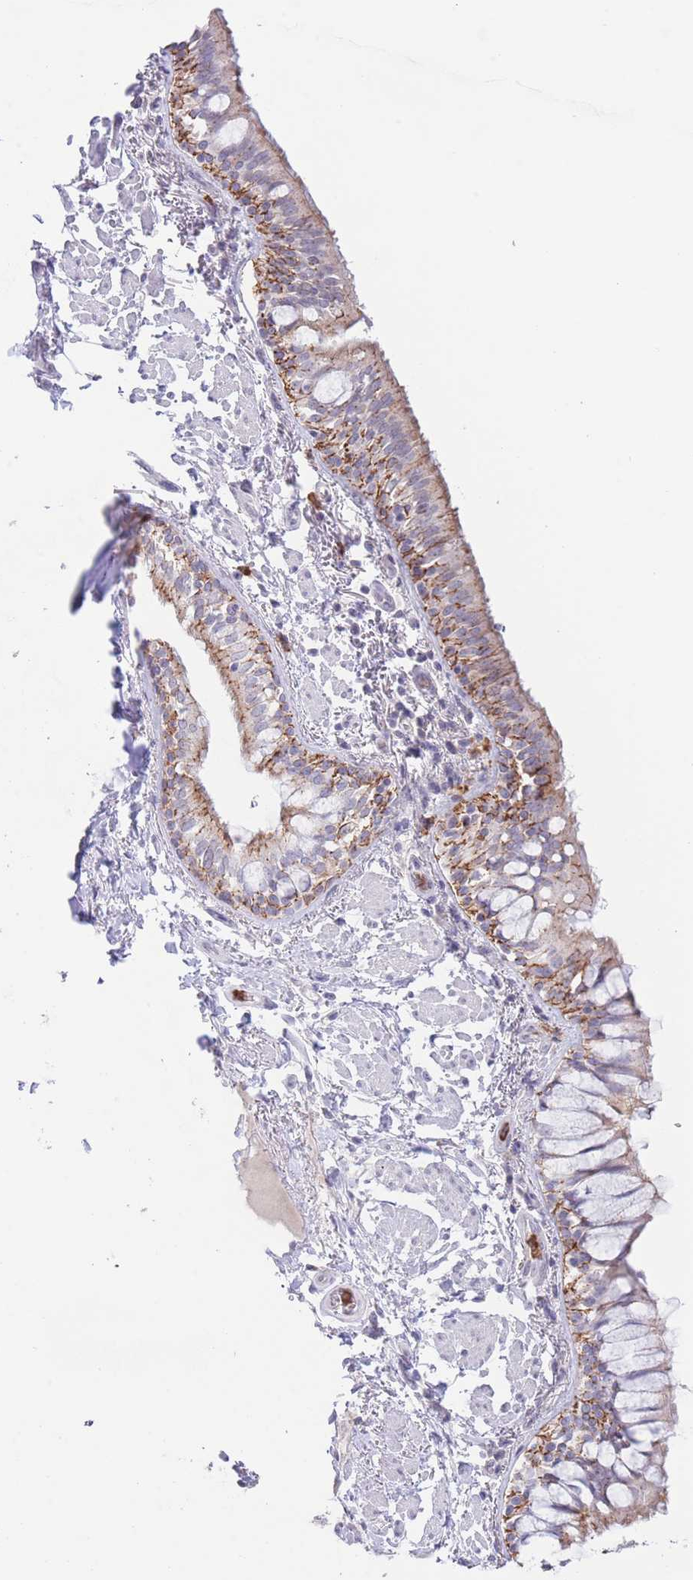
{"staining": {"intensity": "moderate", "quantity": "25%-75%", "location": "cytoplasmic/membranous"}, "tissue": "bronchus", "cell_type": "Respiratory epithelial cells", "image_type": "normal", "snomed": [{"axis": "morphology", "description": "Normal tissue, NOS"}, {"axis": "topography", "description": "Bronchus"}], "caption": "A brown stain shows moderate cytoplasmic/membranous positivity of a protein in respiratory epithelial cells of unremarkable bronchus.", "gene": "LCLAT1", "patient": {"sex": "male", "age": 70}}